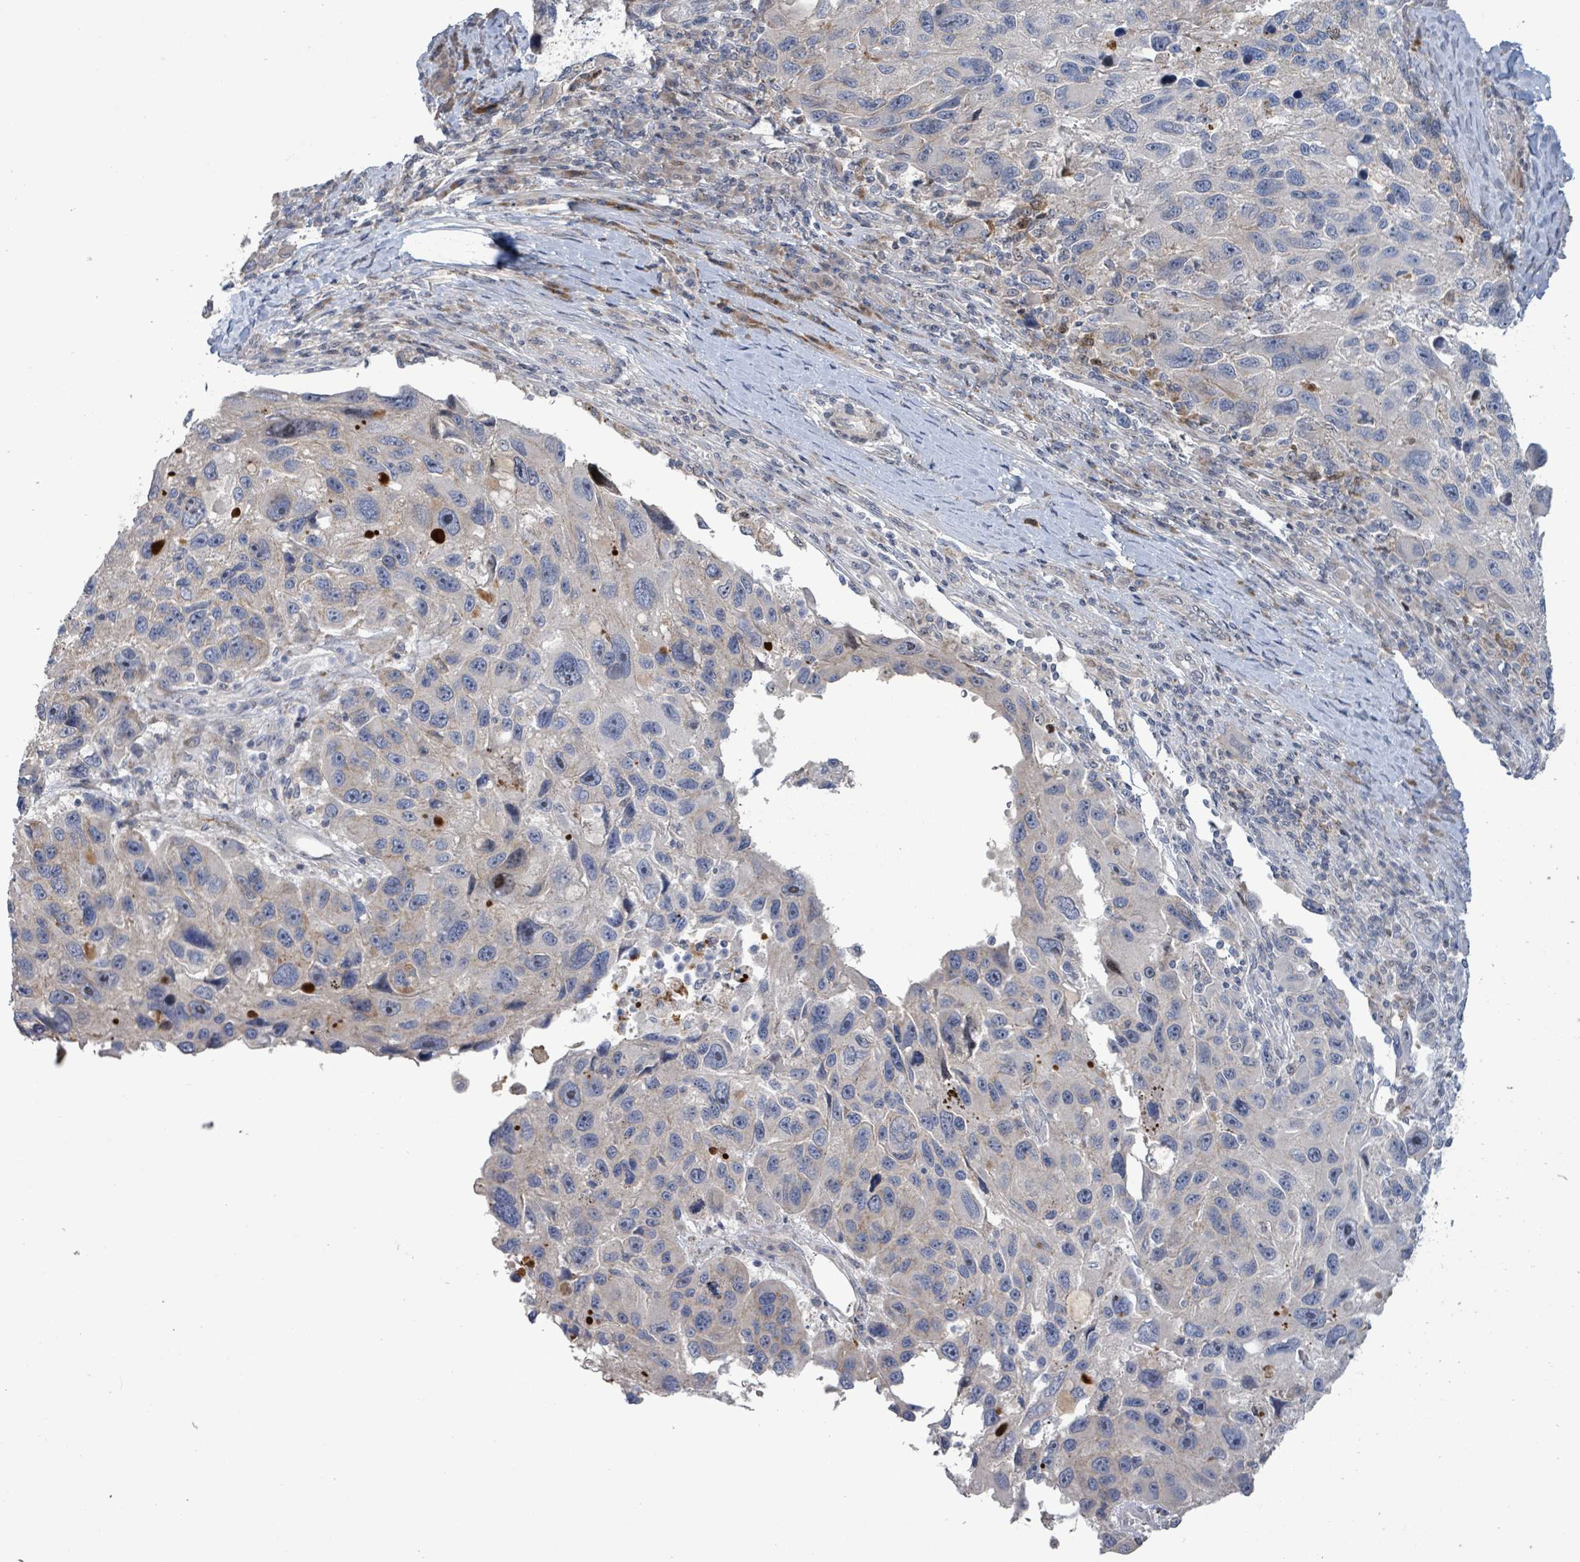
{"staining": {"intensity": "negative", "quantity": "none", "location": "none"}, "tissue": "melanoma", "cell_type": "Tumor cells", "image_type": "cancer", "snomed": [{"axis": "morphology", "description": "Malignant melanoma, NOS"}, {"axis": "topography", "description": "Skin"}], "caption": "A high-resolution histopathology image shows immunohistochemistry staining of melanoma, which reveals no significant positivity in tumor cells. Nuclei are stained in blue.", "gene": "LILRA4", "patient": {"sex": "male", "age": 53}}